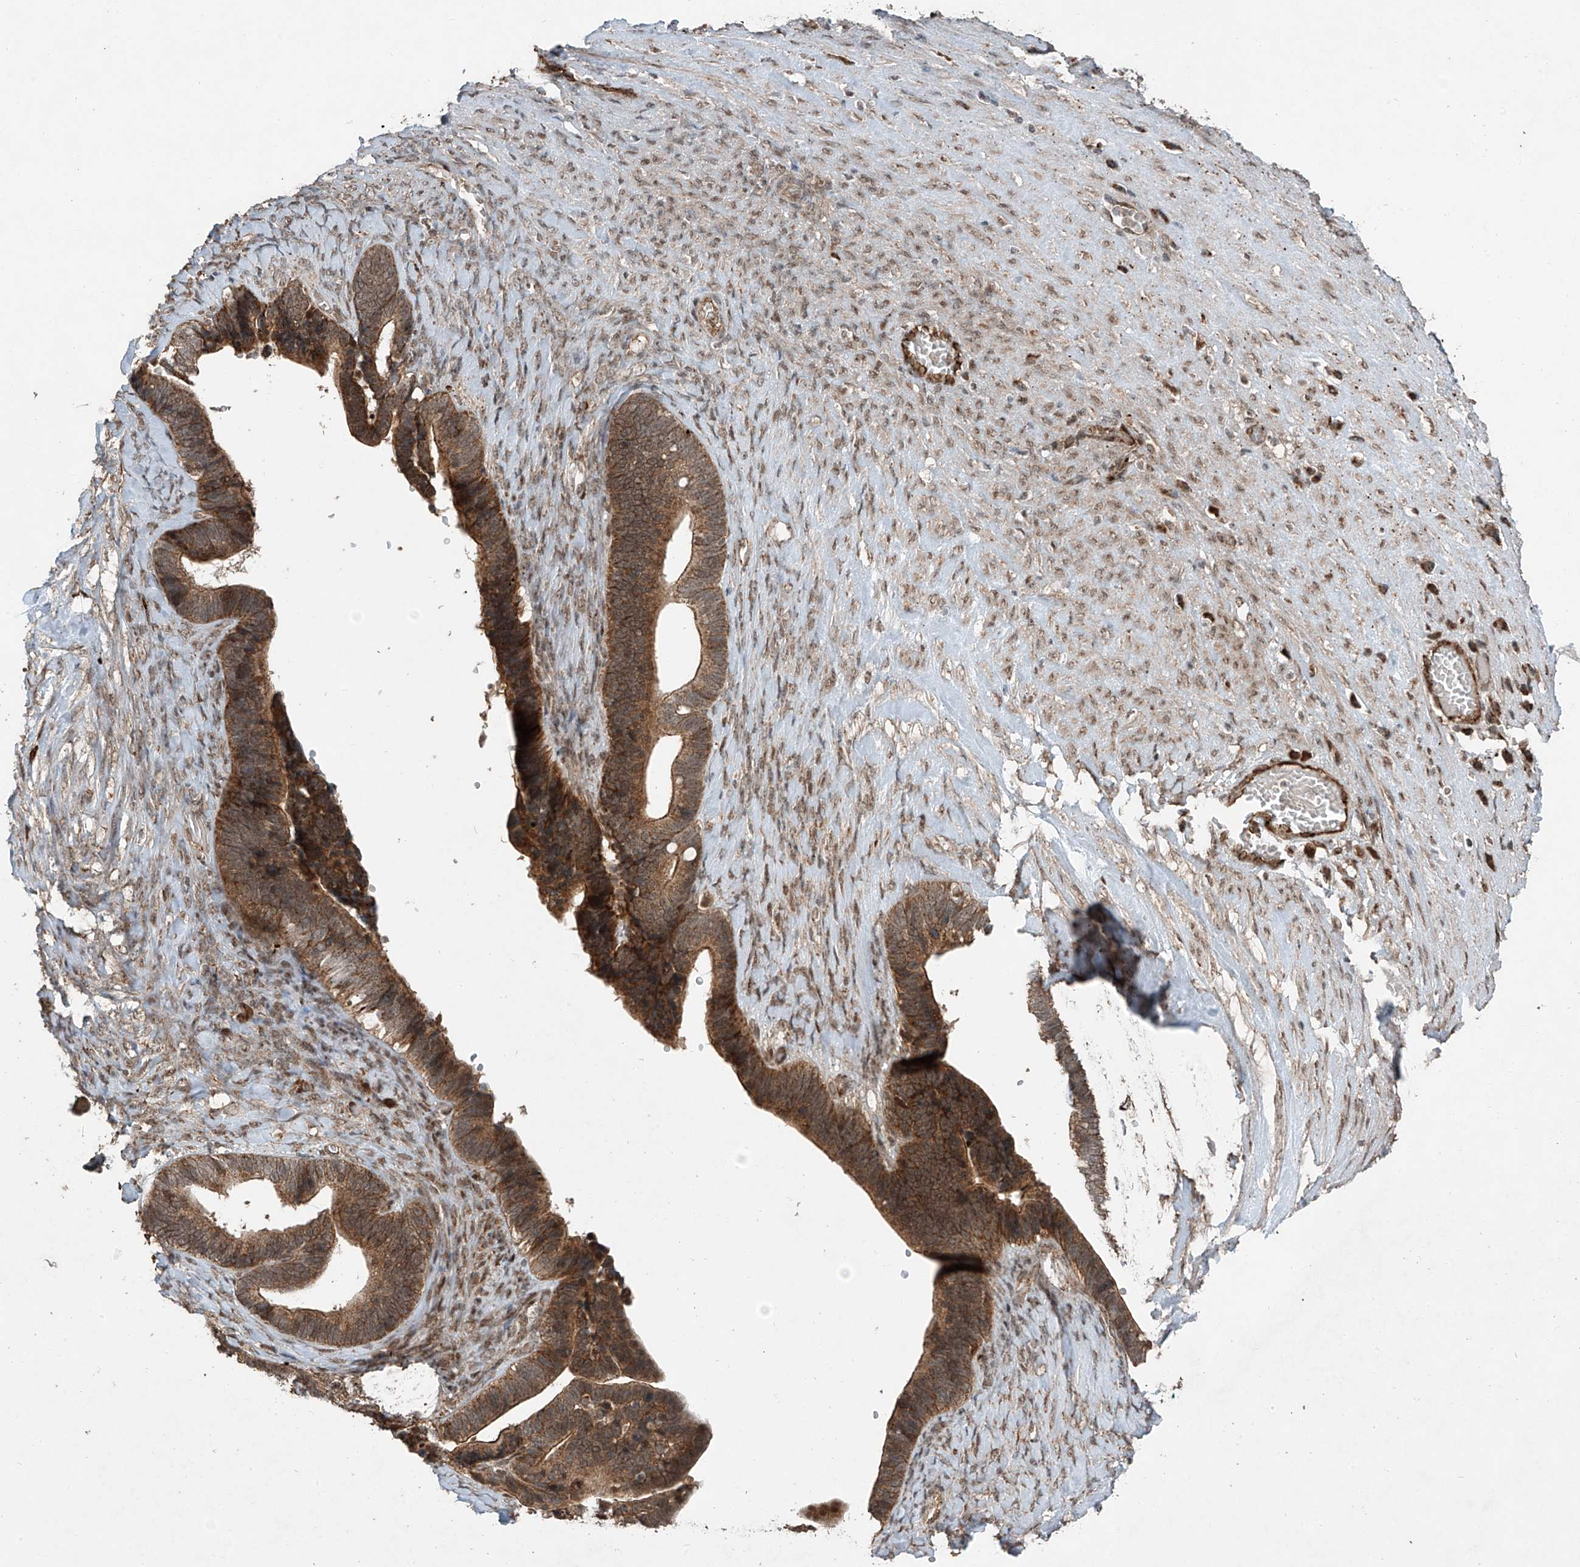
{"staining": {"intensity": "moderate", "quantity": ">75%", "location": "cytoplasmic/membranous"}, "tissue": "ovarian cancer", "cell_type": "Tumor cells", "image_type": "cancer", "snomed": [{"axis": "morphology", "description": "Cystadenocarcinoma, serous, NOS"}, {"axis": "topography", "description": "Ovary"}], "caption": "About >75% of tumor cells in human ovarian cancer (serous cystadenocarcinoma) display moderate cytoplasmic/membranous protein staining as visualized by brown immunohistochemical staining.", "gene": "ZNF620", "patient": {"sex": "female", "age": 56}}